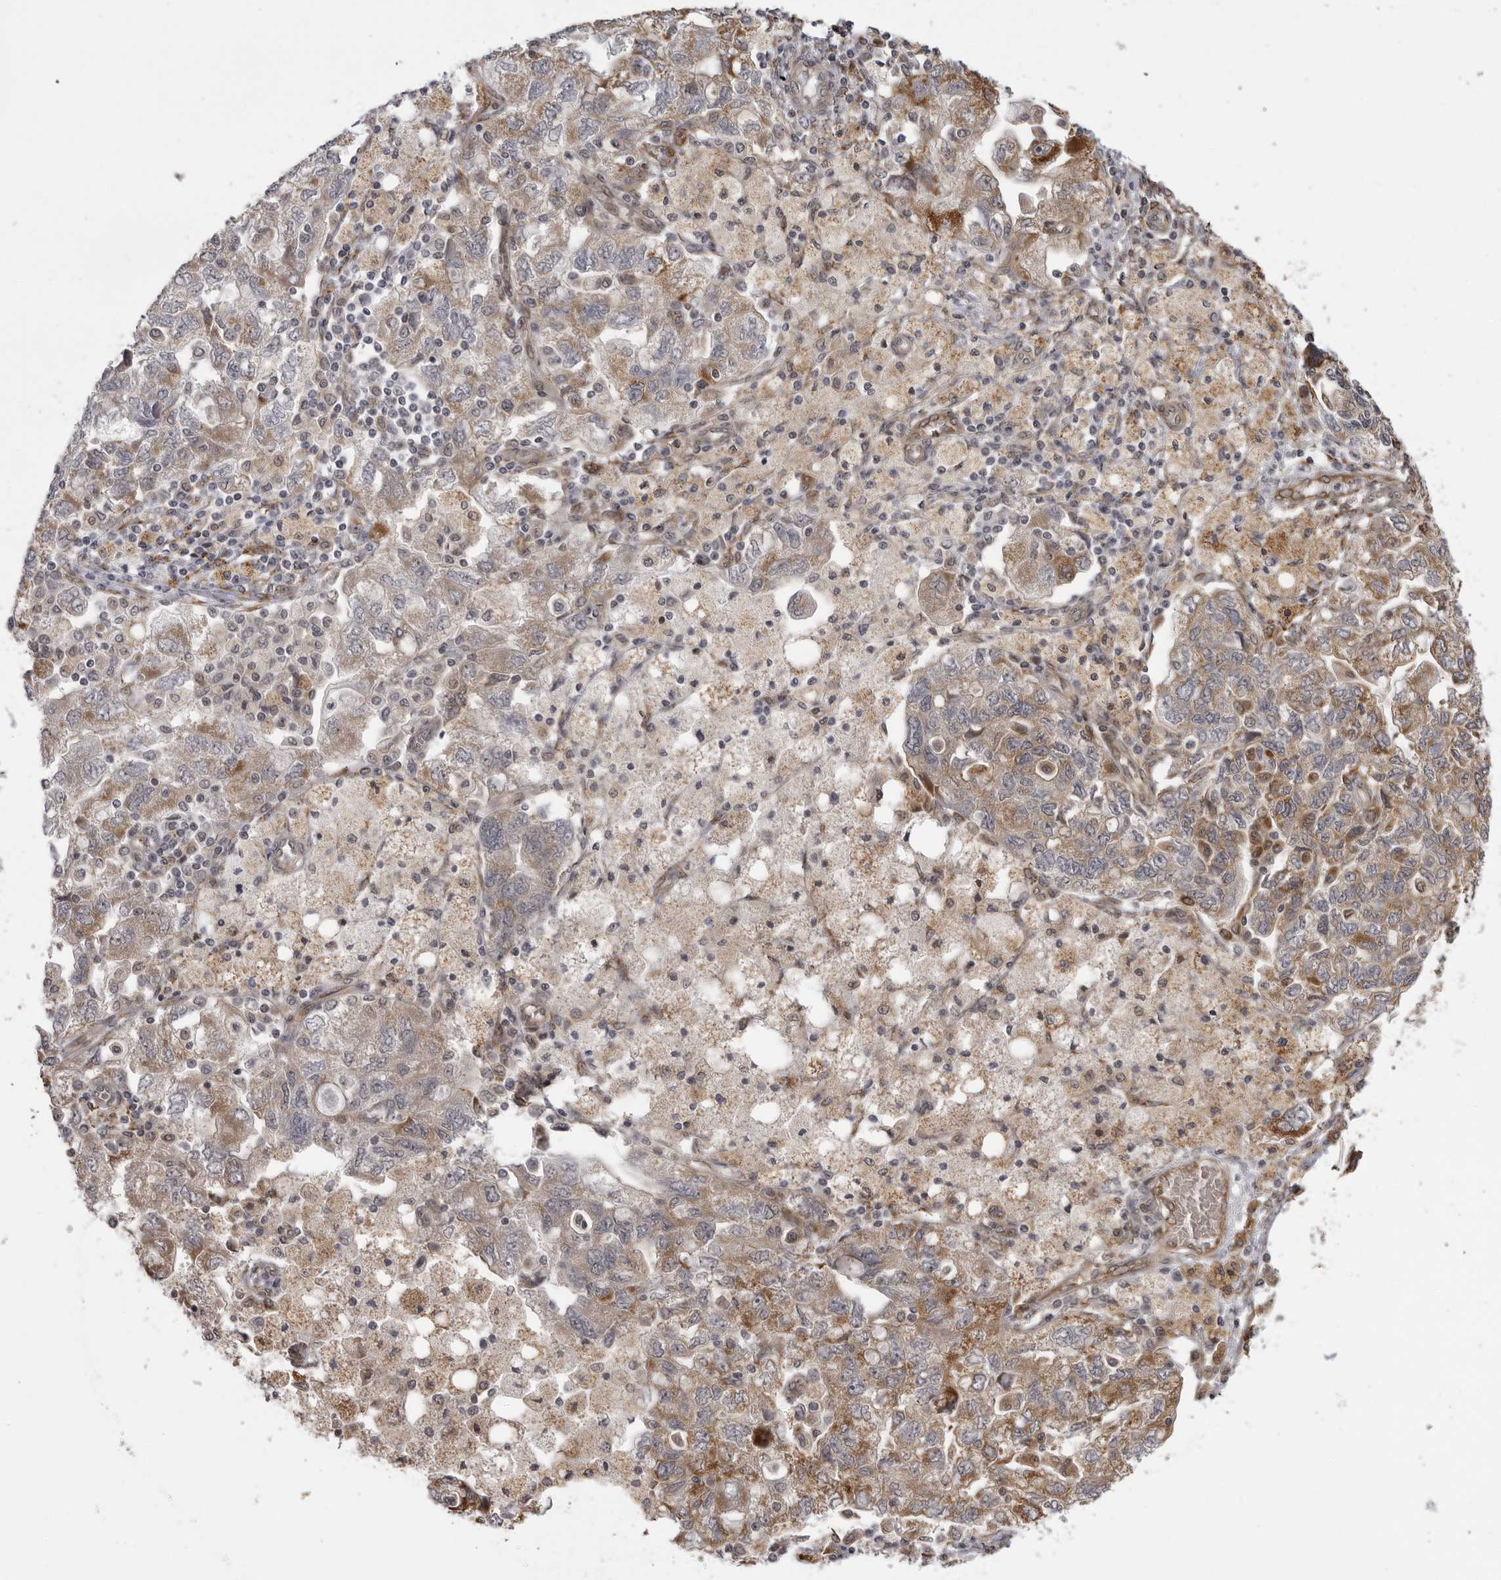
{"staining": {"intensity": "moderate", "quantity": ">75%", "location": "cytoplasmic/membranous"}, "tissue": "ovarian cancer", "cell_type": "Tumor cells", "image_type": "cancer", "snomed": [{"axis": "morphology", "description": "Carcinoma, NOS"}, {"axis": "morphology", "description": "Cystadenocarcinoma, serous, NOS"}, {"axis": "topography", "description": "Ovary"}], "caption": "Serous cystadenocarcinoma (ovarian) stained with a protein marker displays moderate staining in tumor cells.", "gene": "DNAH14", "patient": {"sex": "female", "age": 69}}